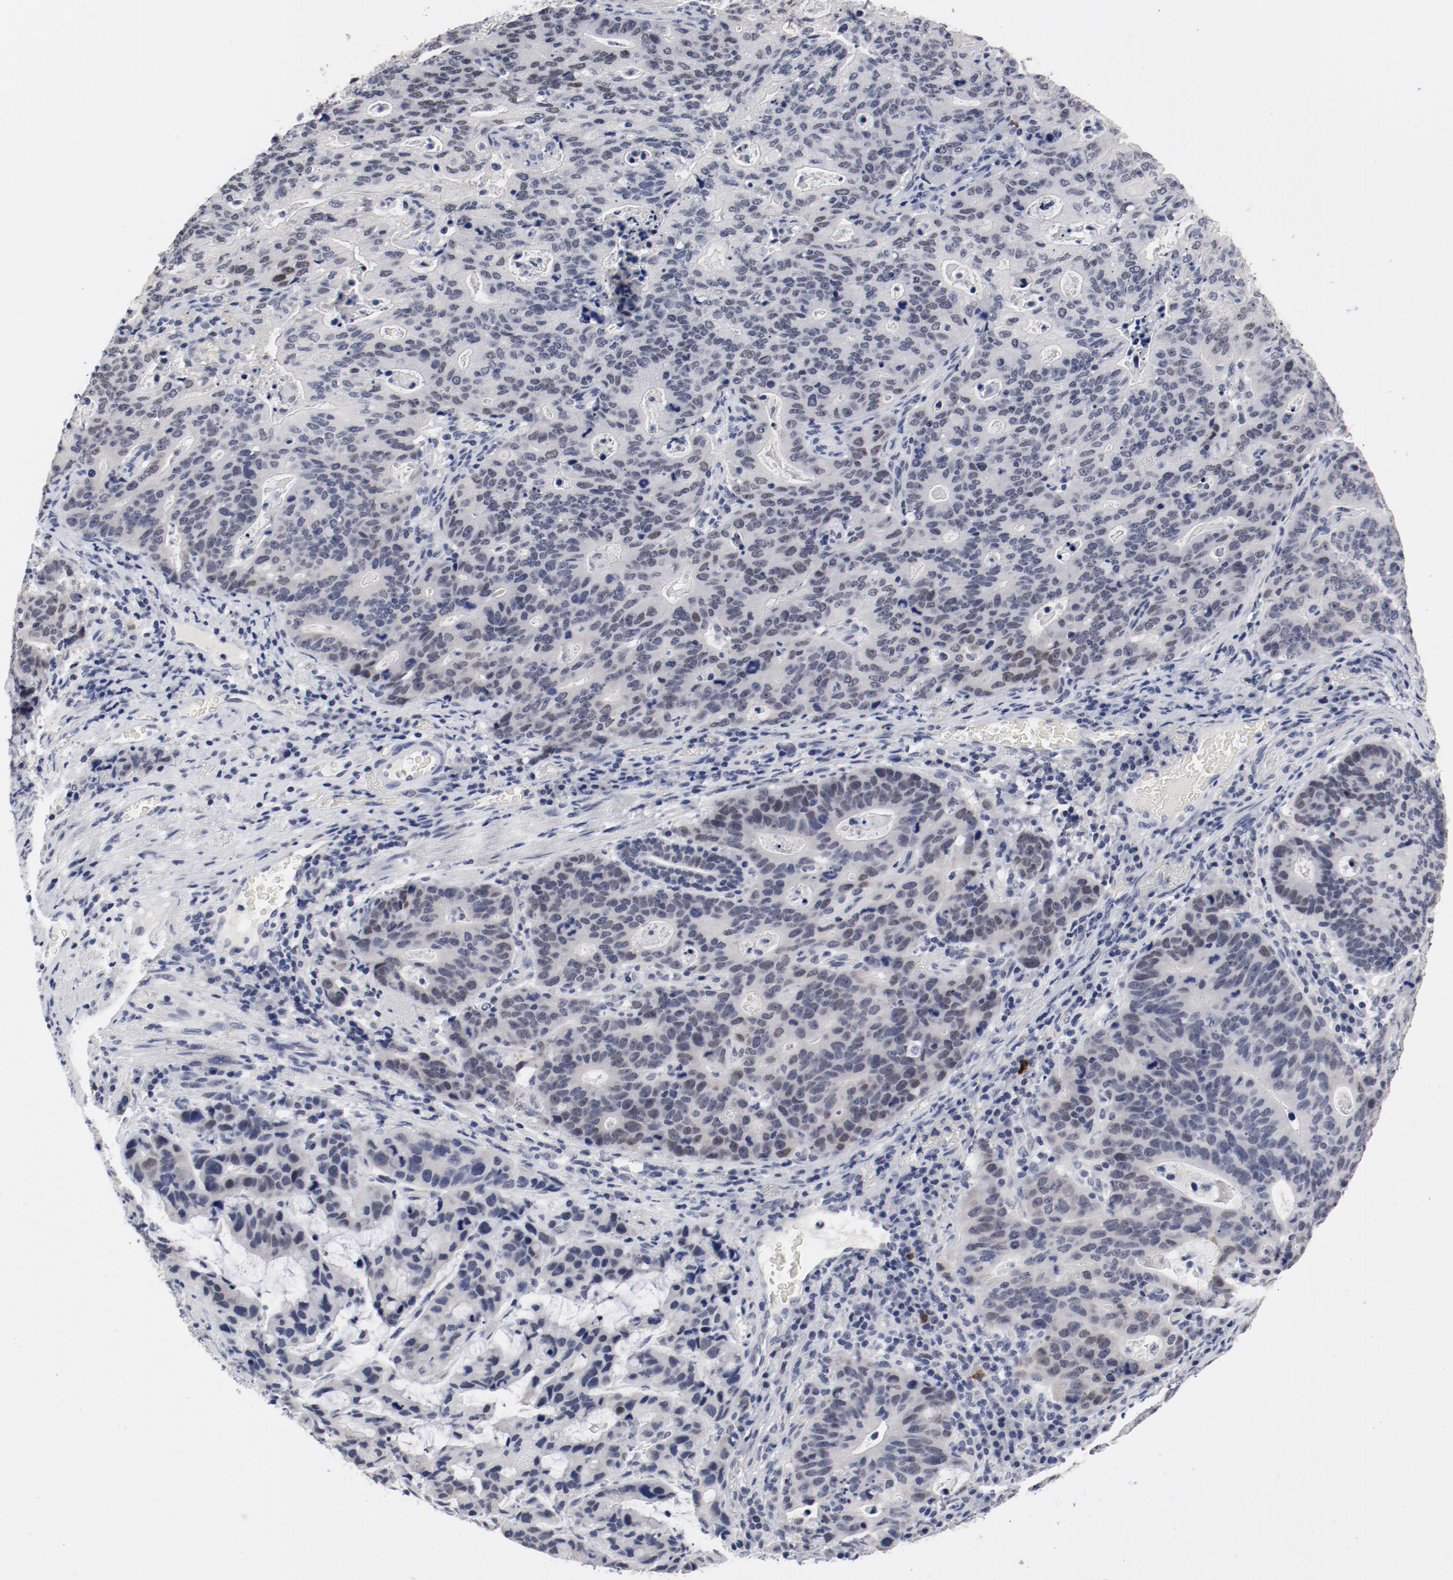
{"staining": {"intensity": "negative", "quantity": "none", "location": "none"}, "tissue": "stomach cancer", "cell_type": "Tumor cells", "image_type": "cancer", "snomed": [{"axis": "morphology", "description": "Adenocarcinoma, NOS"}, {"axis": "topography", "description": "Esophagus"}, {"axis": "topography", "description": "Stomach"}], "caption": "There is no significant staining in tumor cells of adenocarcinoma (stomach).", "gene": "ANKLE2", "patient": {"sex": "male", "age": 74}}